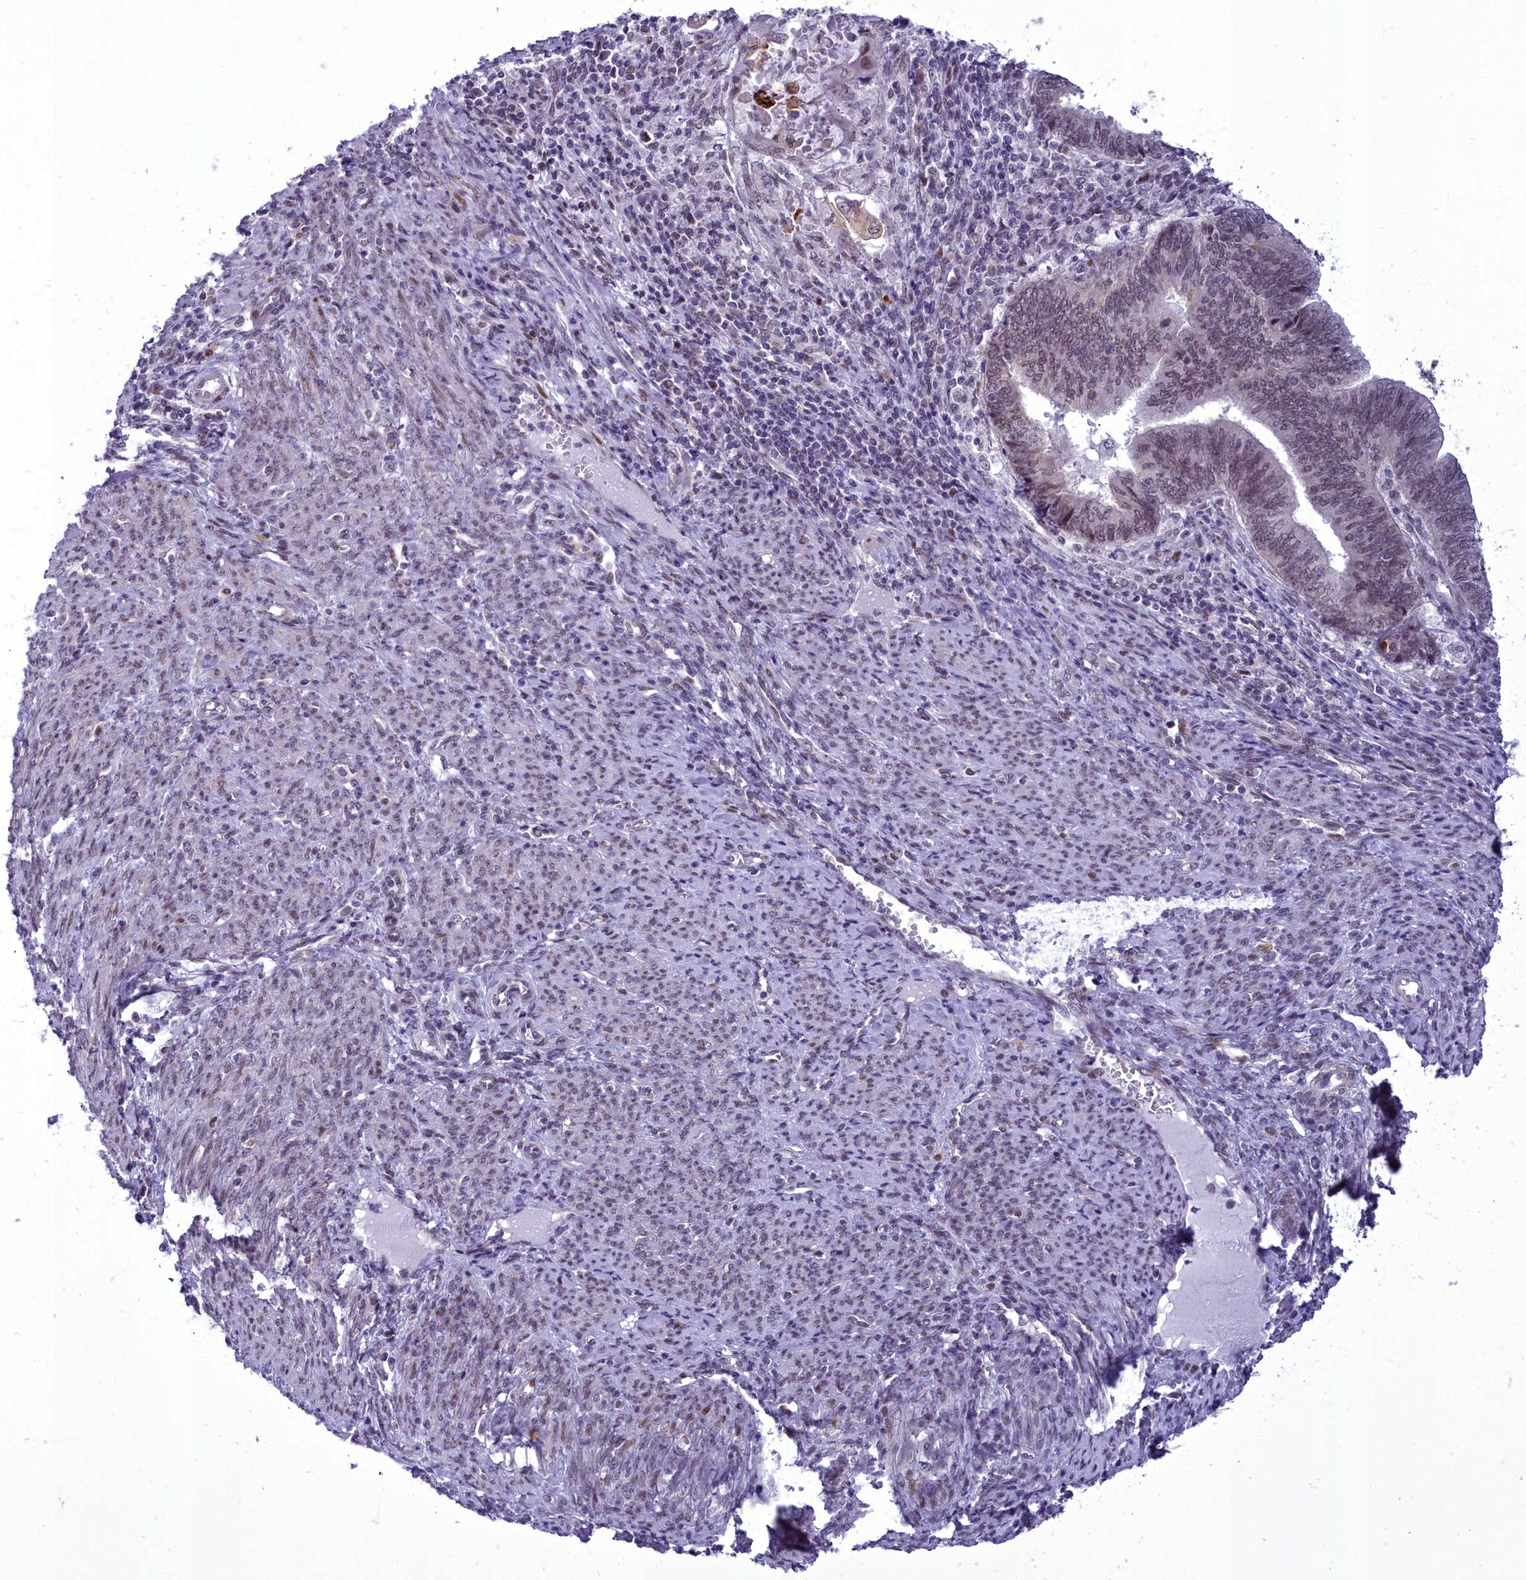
{"staining": {"intensity": "weak", "quantity": ">75%", "location": "nuclear"}, "tissue": "endometrial cancer", "cell_type": "Tumor cells", "image_type": "cancer", "snomed": [{"axis": "morphology", "description": "Adenocarcinoma, NOS"}, {"axis": "topography", "description": "Uterus"}, {"axis": "topography", "description": "Endometrium"}], "caption": "Protein staining of endometrial cancer (adenocarcinoma) tissue reveals weak nuclear staining in about >75% of tumor cells.", "gene": "CEACAM19", "patient": {"sex": "female", "age": 70}}